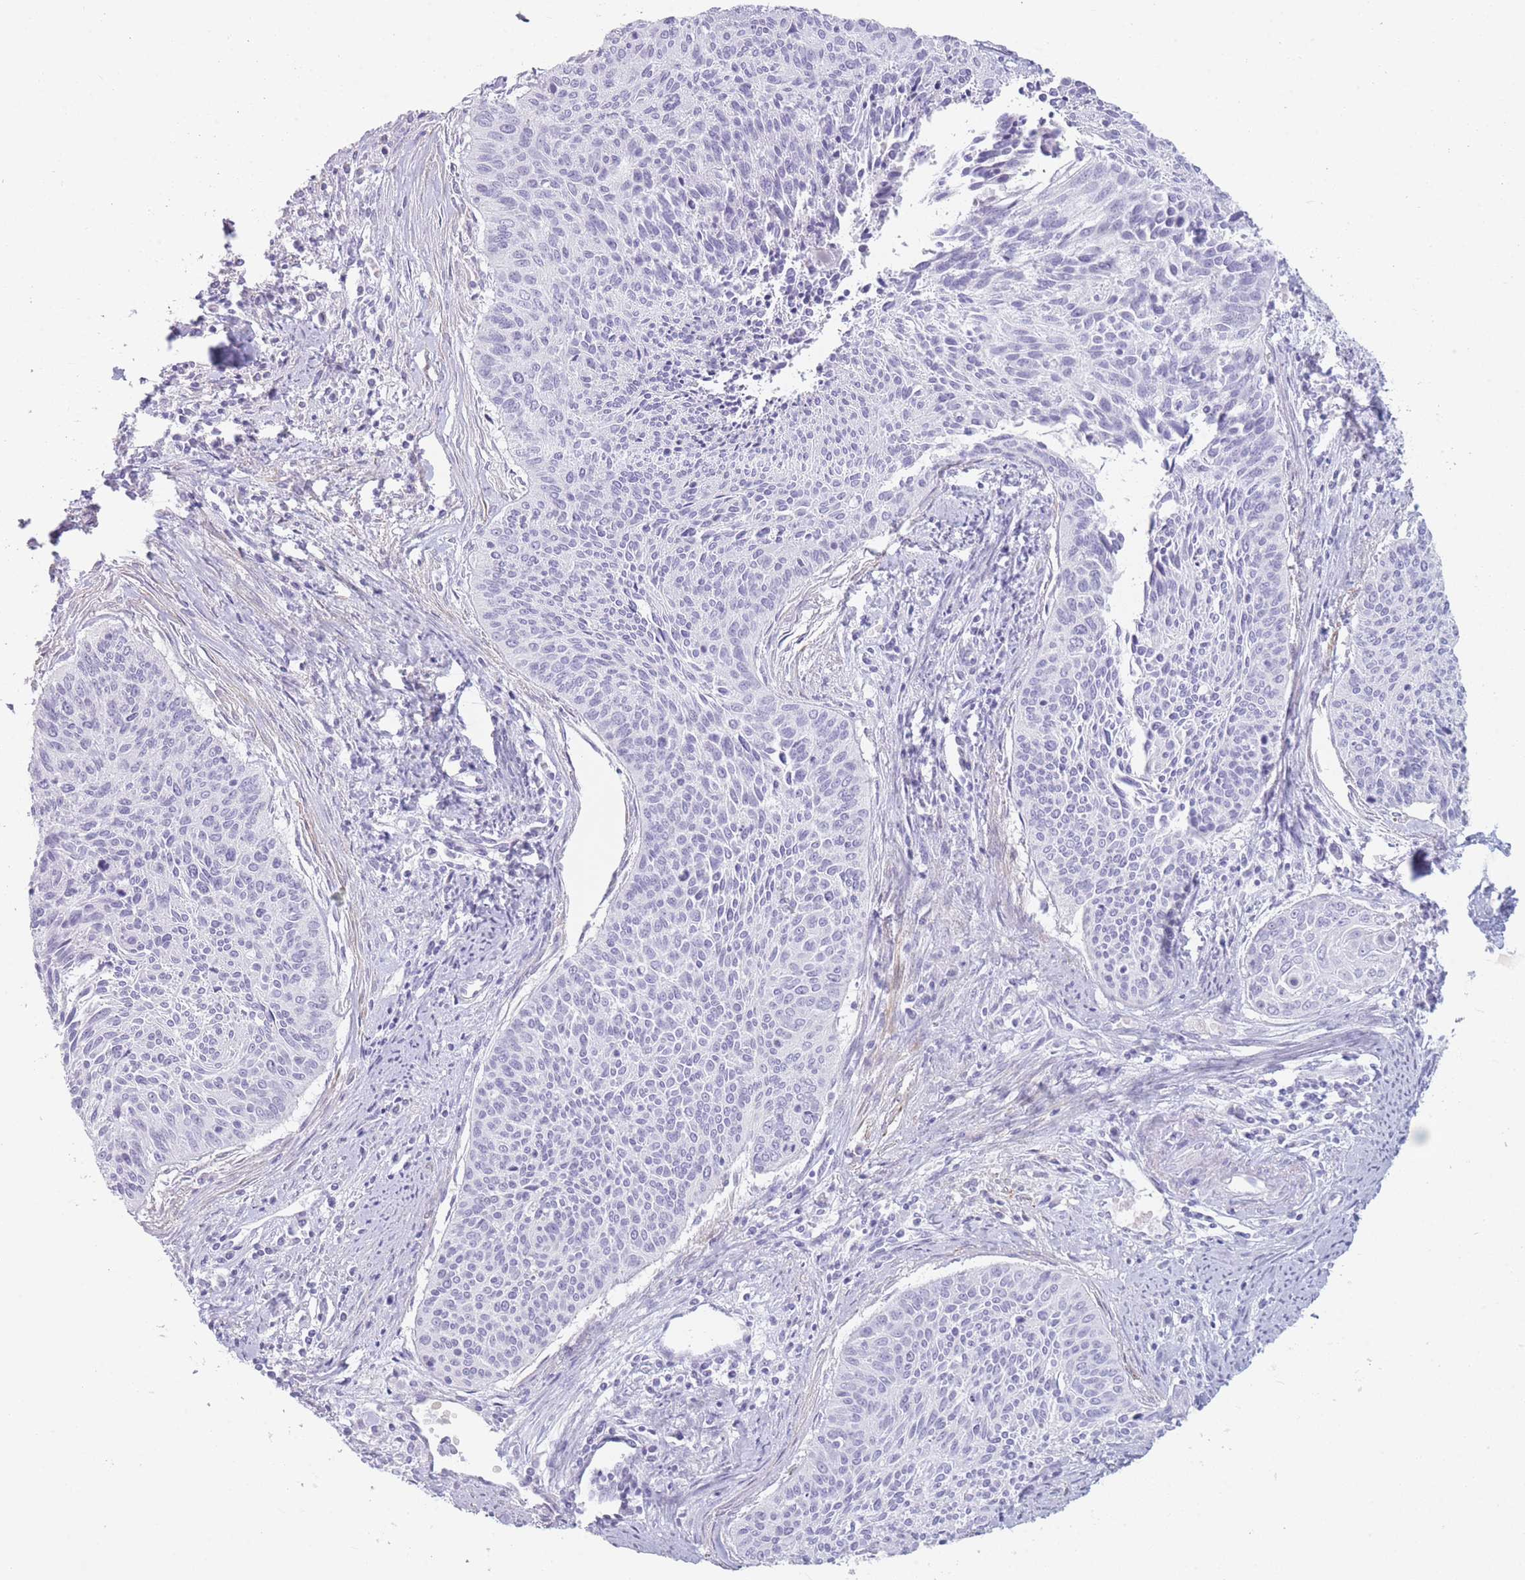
{"staining": {"intensity": "negative", "quantity": "none", "location": "none"}, "tissue": "cervical cancer", "cell_type": "Tumor cells", "image_type": "cancer", "snomed": [{"axis": "morphology", "description": "Squamous cell carcinoma, NOS"}, {"axis": "topography", "description": "Cervix"}], "caption": "DAB immunohistochemical staining of cervical cancer exhibits no significant positivity in tumor cells.", "gene": "GPR12", "patient": {"sex": "female", "age": 55}}